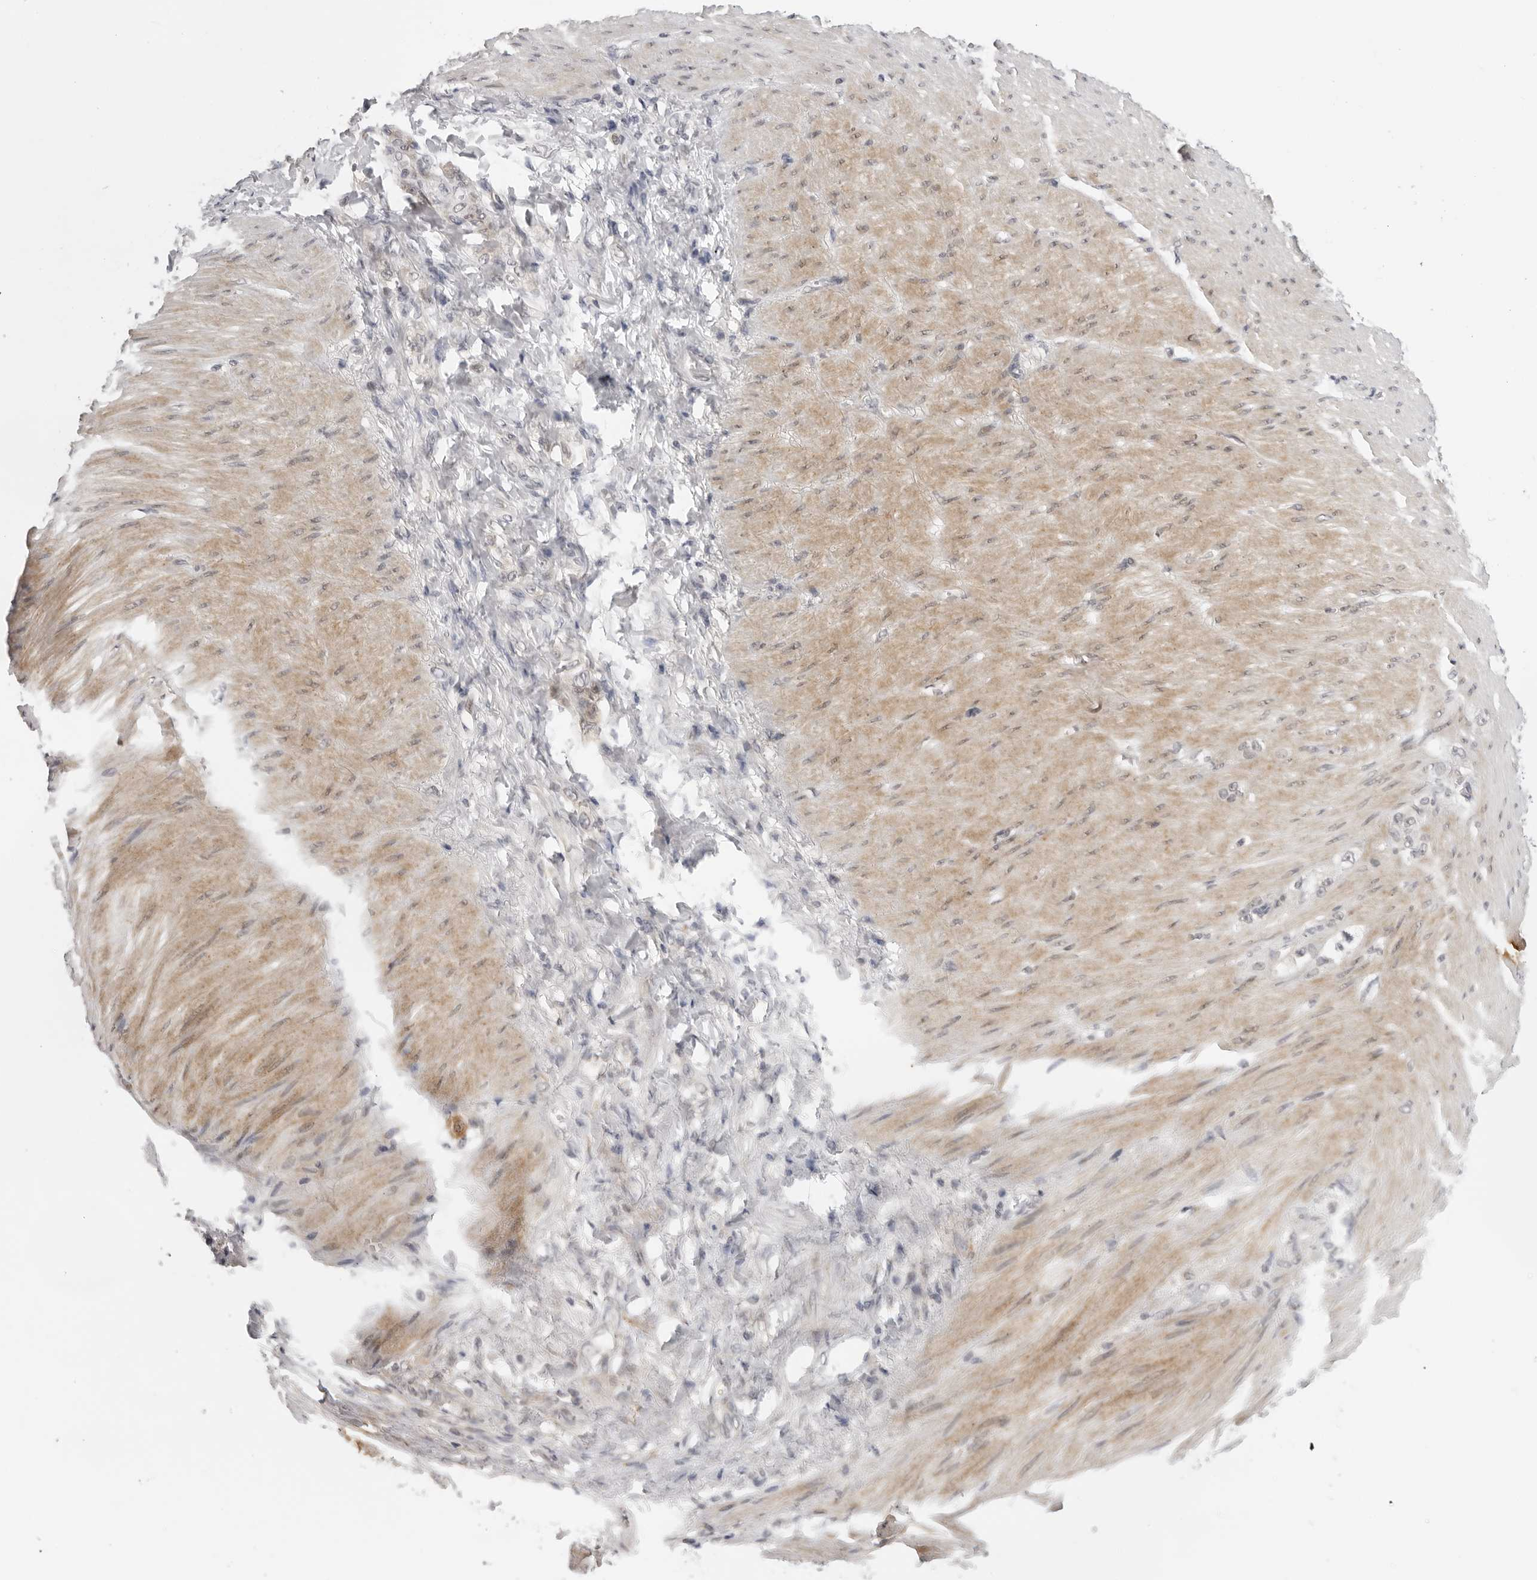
{"staining": {"intensity": "negative", "quantity": "none", "location": "none"}, "tissue": "stomach cancer", "cell_type": "Tumor cells", "image_type": "cancer", "snomed": [{"axis": "morphology", "description": "Normal tissue, NOS"}, {"axis": "morphology", "description": "Adenocarcinoma, NOS"}, {"axis": "topography", "description": "Stomach"}], "caption": "Tumor cells show no significant protein expression in stomach cancer (adenocarcinoma).", "gene": "IL17RA", "patient": {"sex": "male", "age": 82}}